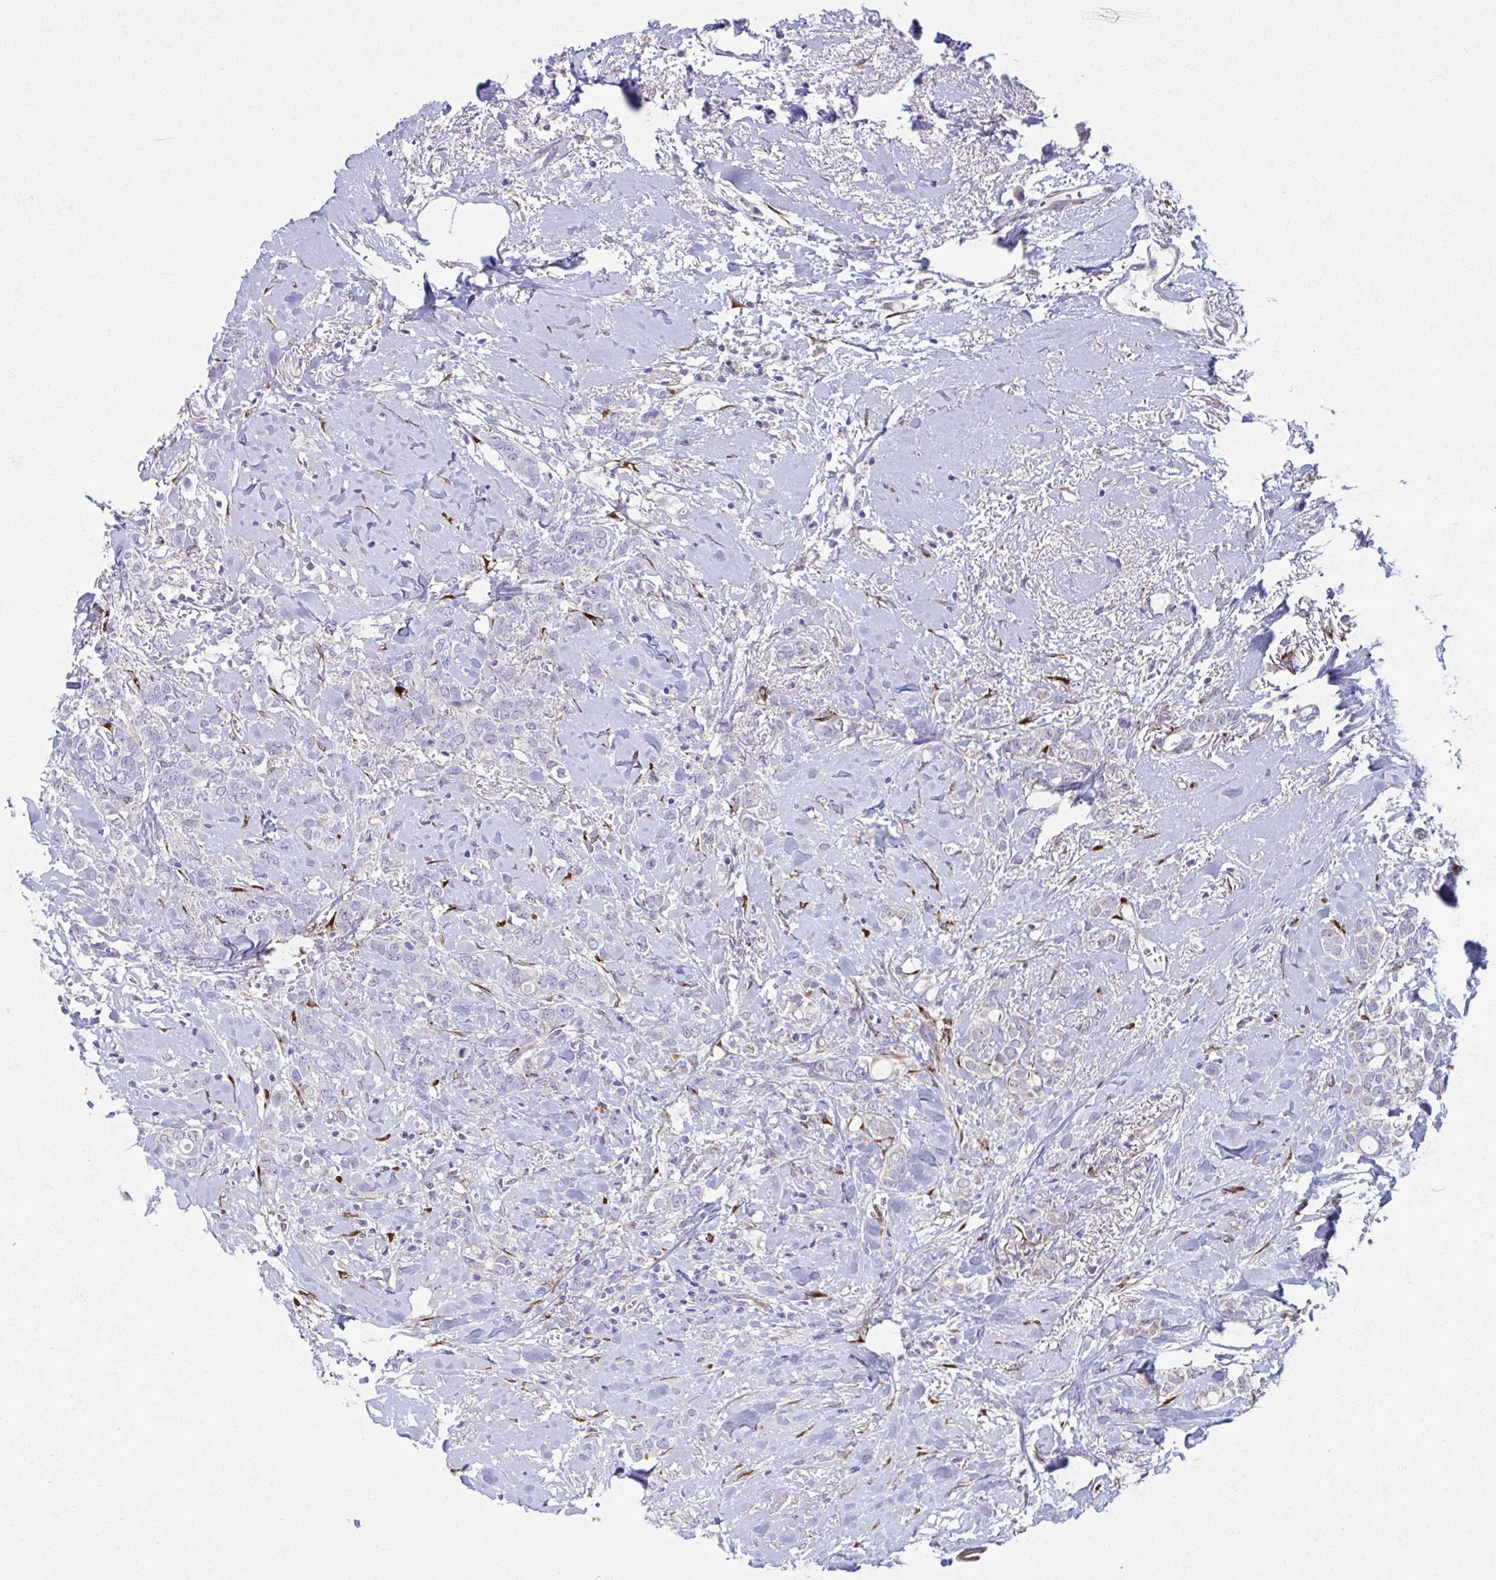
{"staining": {"intensity": "negative", "quantity": "none", "location": "none"}, "tissue": "breast cancer", "cell_type": "Tumor cells", "image_type": "cancer", "snomed": [{"axis": "morphology", "description": "Lobular carcinoma"}, {"axis": "topography", "description": "Breast"}], "caption": "Tumor cells show no significant protein staining in breast cancer (lobular carcinoma).", "gene": "SPATS2L", "patient": {"sex": "female", "age": 91}}